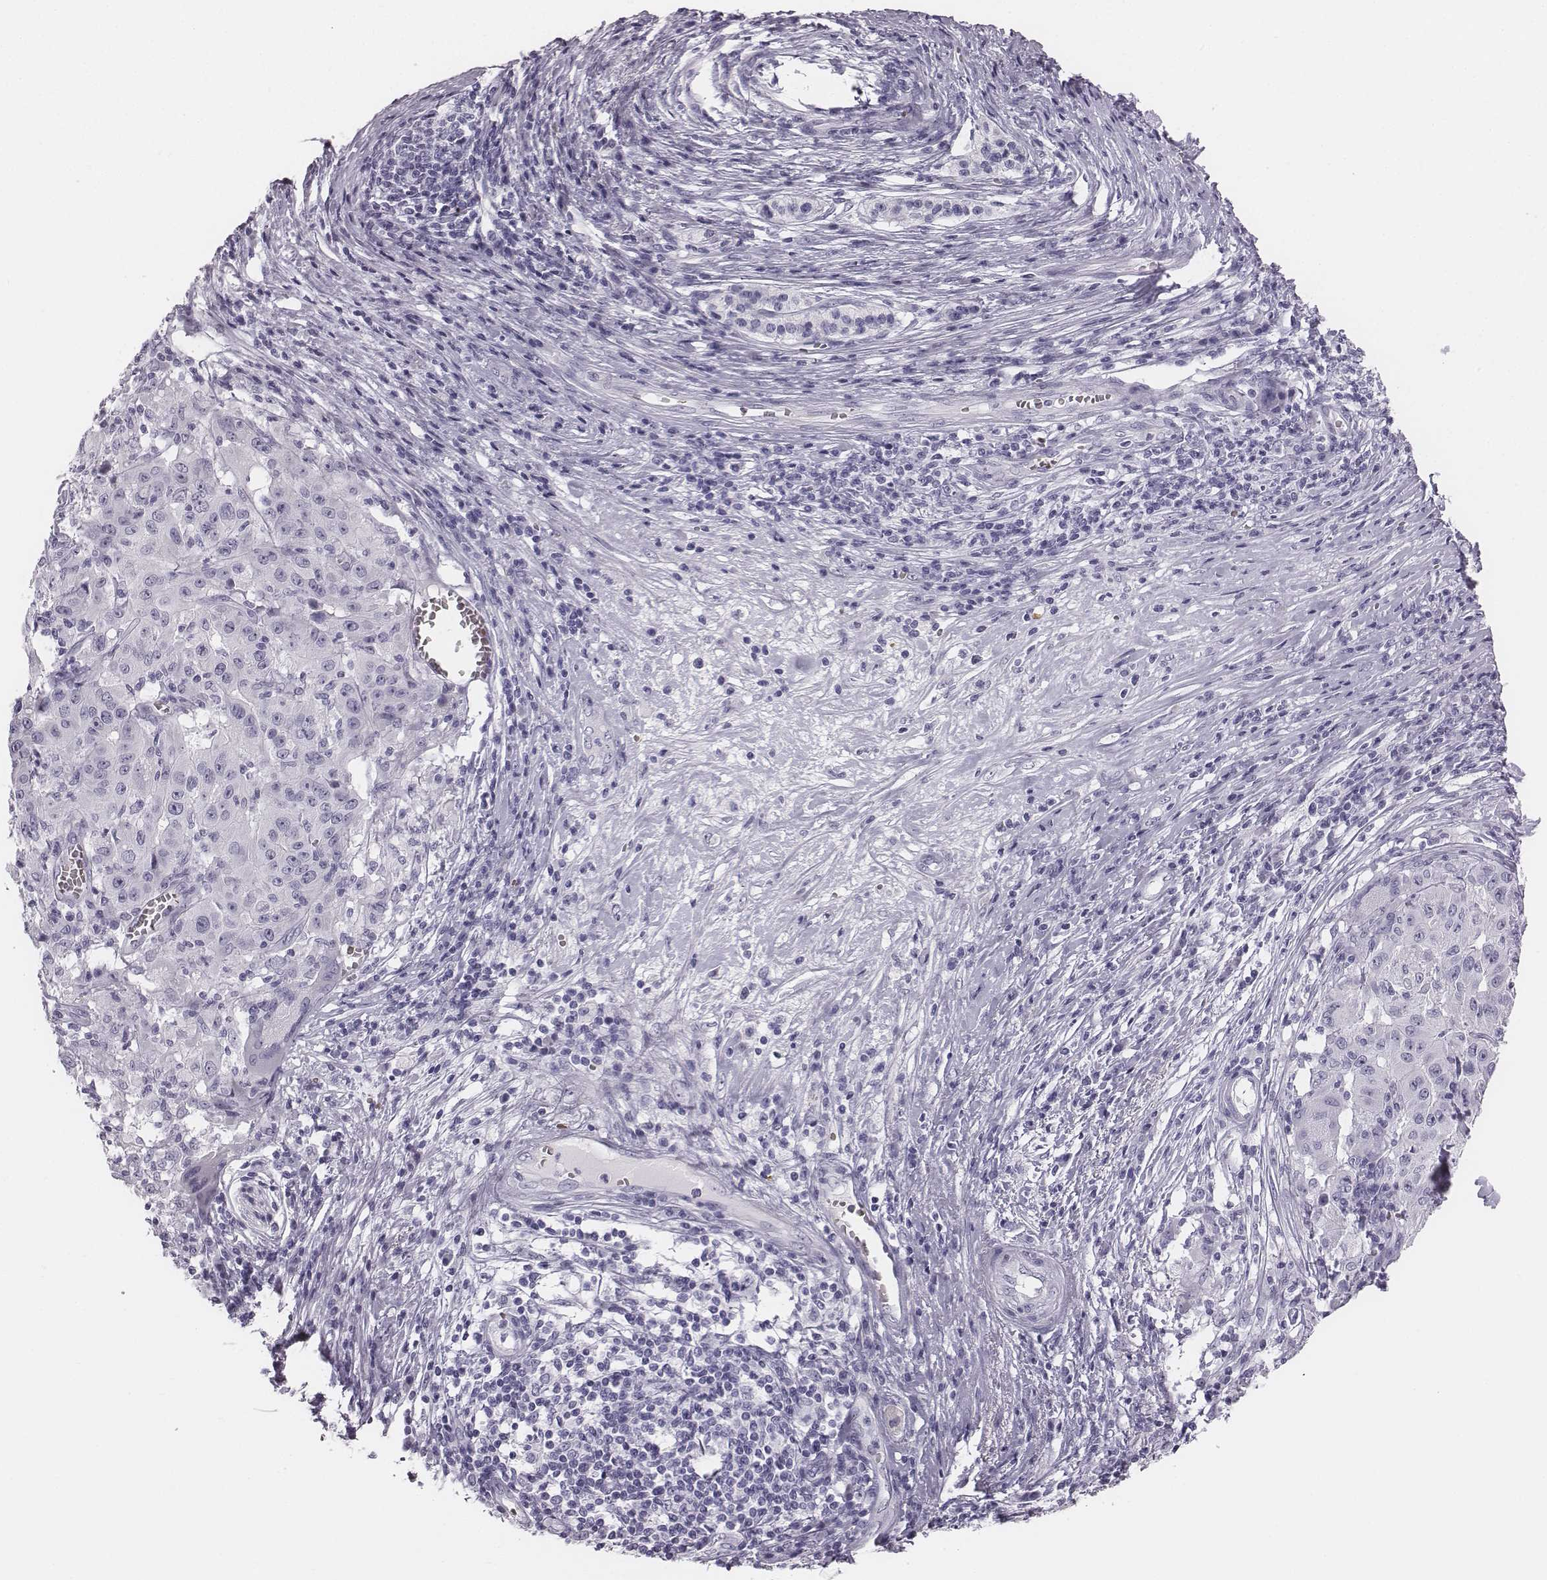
{"staining": {"intensity": "negative", "quantity": "none", "location": "none"}, "tissue": "pancreatic cancer", "cell_type": "Tumor cells", "image_type": "cancer", "snomed": [{"axis": "morphology", "description": "Adenocarcinoma, NOS"}, {"axis": "topography", "description": "Pancreas"}], "caption": "Pancreatic adenocarcinoma stained for a protein using immunohistochemistry shows no positivity tumor cells.", "gene": "HBZ", "patient": {"sex": "male", "age": 63}}